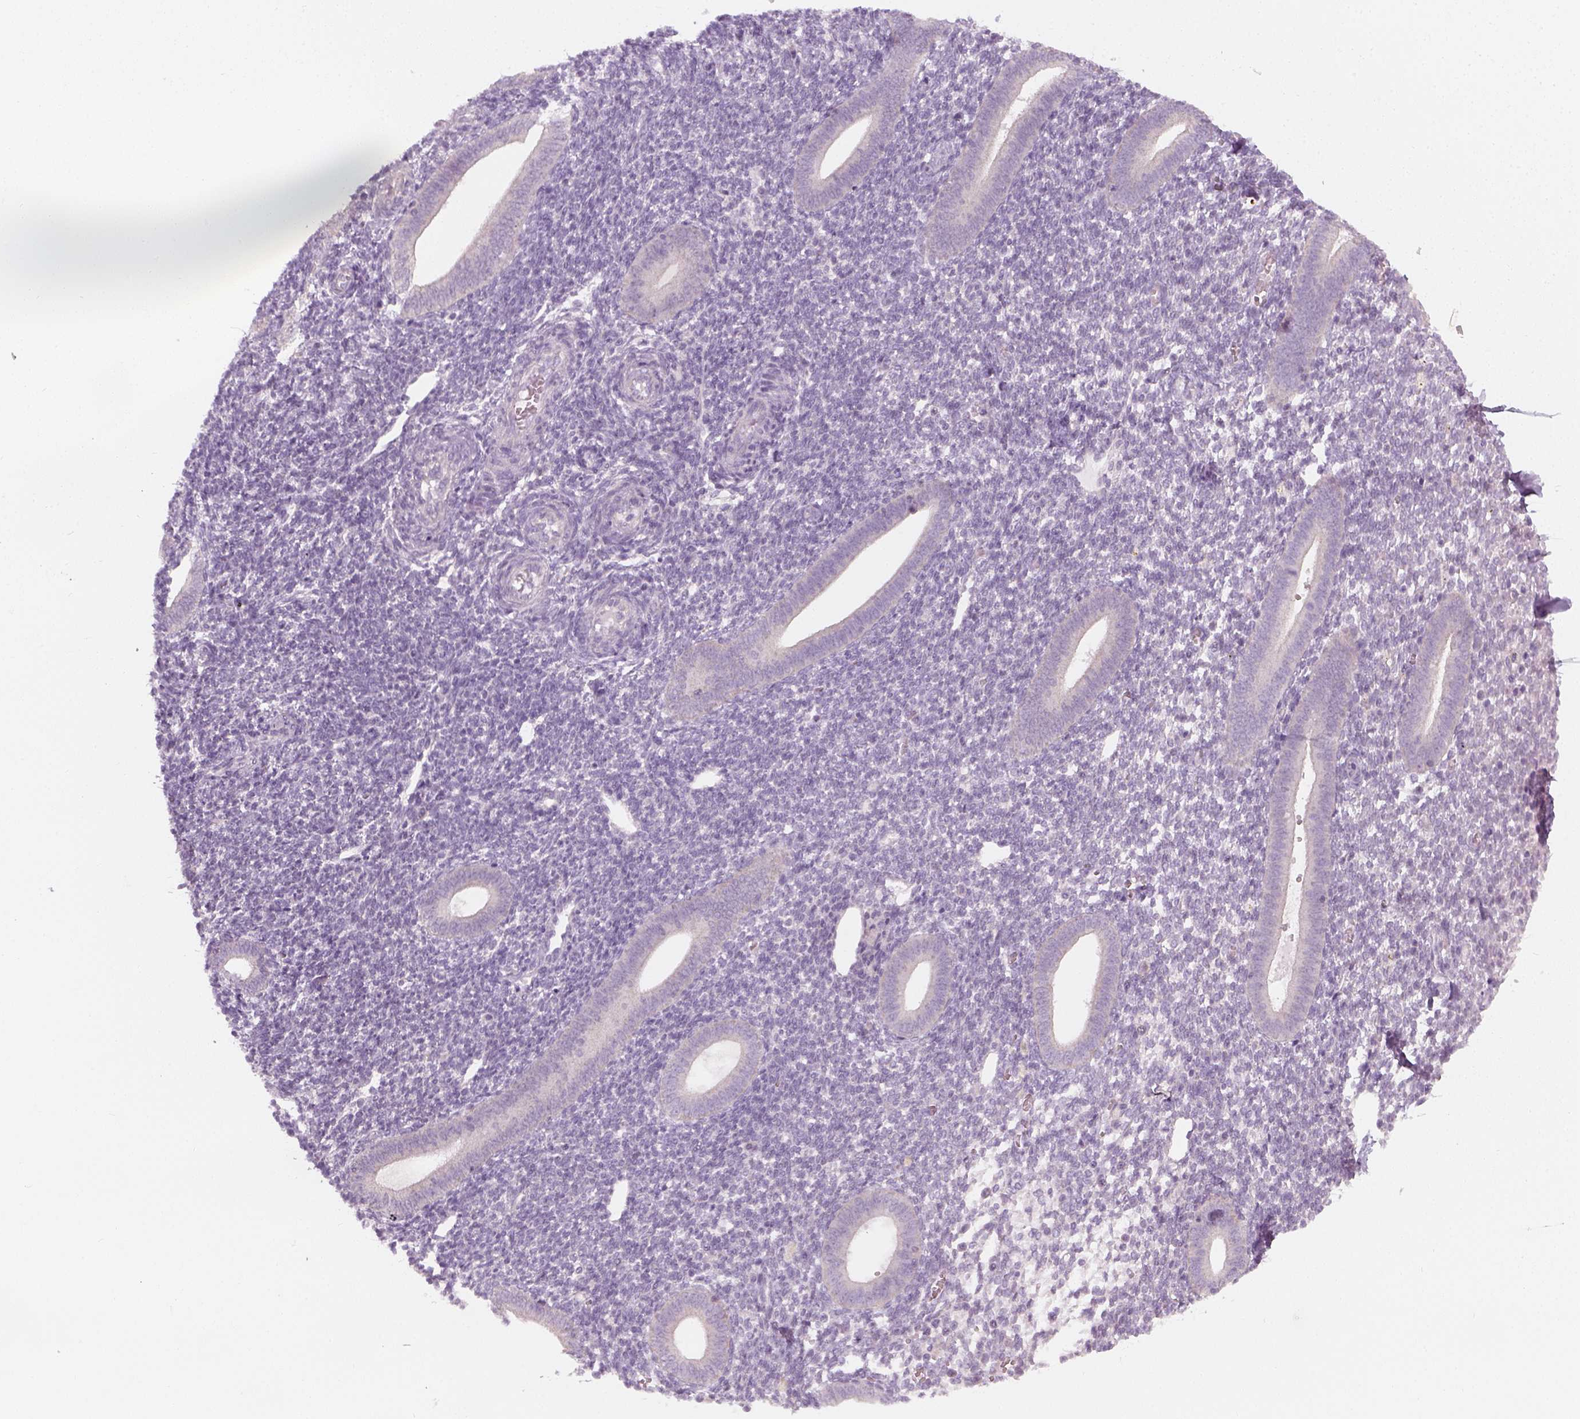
{"staining": {"intensity": "negative", "quantity": "none", "location": "none"}, "tissue": "endometrium", "cell_type": "Cells in endometrial stroma", "image_type": "normal", "snomed": [{"axis": "morphology", "description": "Normal tissue, NOS"}, {"axis": "topography", "description": "Endometrium"}], "caption": "Immunohistochemistry (IHC) of unremarkable endometrium displays no positivity in cells in endometrial stroma. The staining was performed using DAB (3,3'-diaminobenzidine) to visualize the protein expression in brown, while the nuclei were stained in blue with hematoxylin (Magnification: 20x).", "gene": "PRAME", "patient": {"sex": "female", "age": 25}}